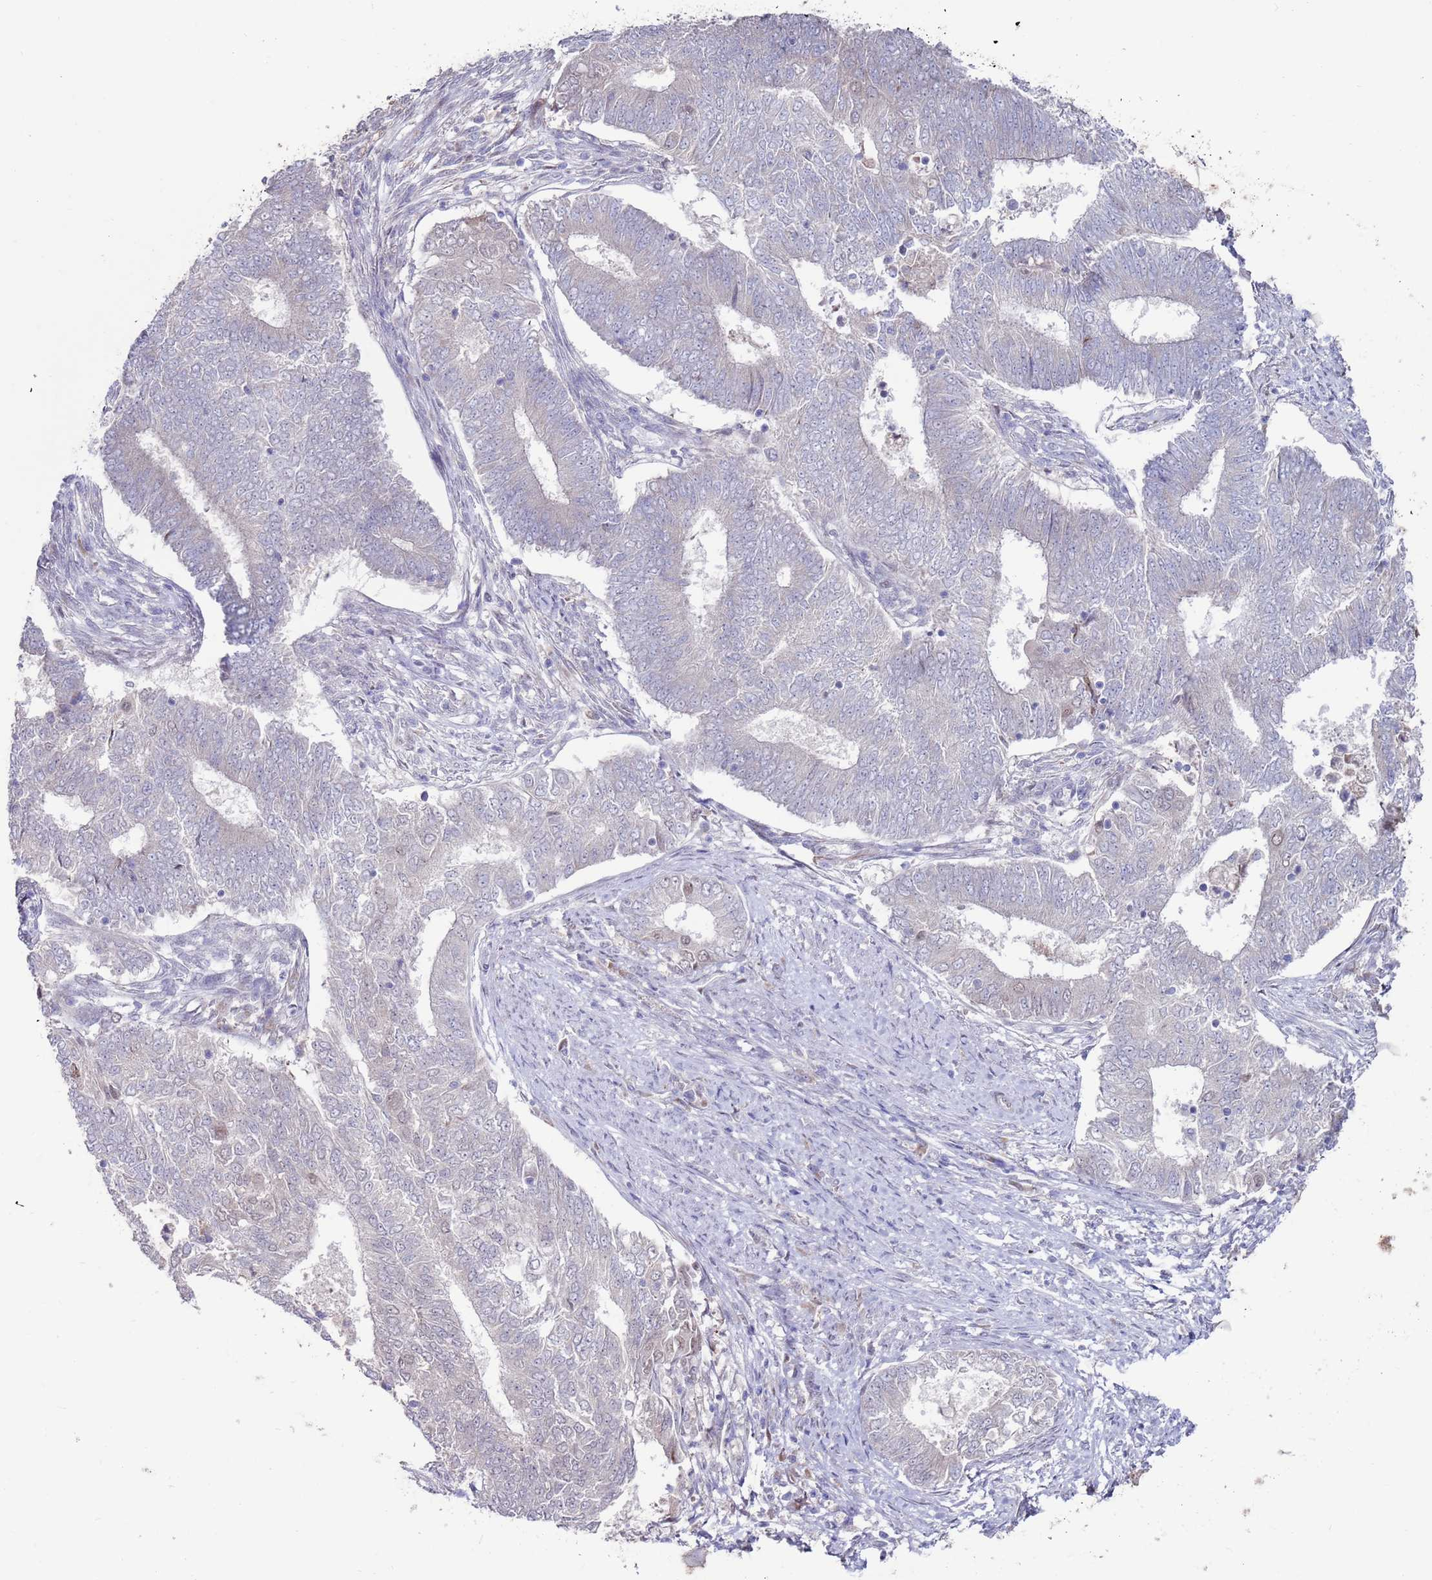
{"staining": {"intensity": "weak", "quantity": "<25%", "location": "nuclear"}, "tissue": "endometrial cancer", "cell_type": "Tumor cells", "image_type": "cancer", "snomed": [{"axis": "morphology", "description": "Adenocarcinoma, NOS"}, {"axis": "topography", "description": "Endometrium"}], "caption": "DAB (3,3'-diaminobenzidine) immunohistochemical staining of human endometrial cancer (adenocarcinoma) shows no significant expression in tumor cells. (Brightfield microscopy of DAB (3,3'-diaminobenzidine) IHC at high magnification).", "gene": "FBXO27", "patient": {"sex": "female", "age": 62}}